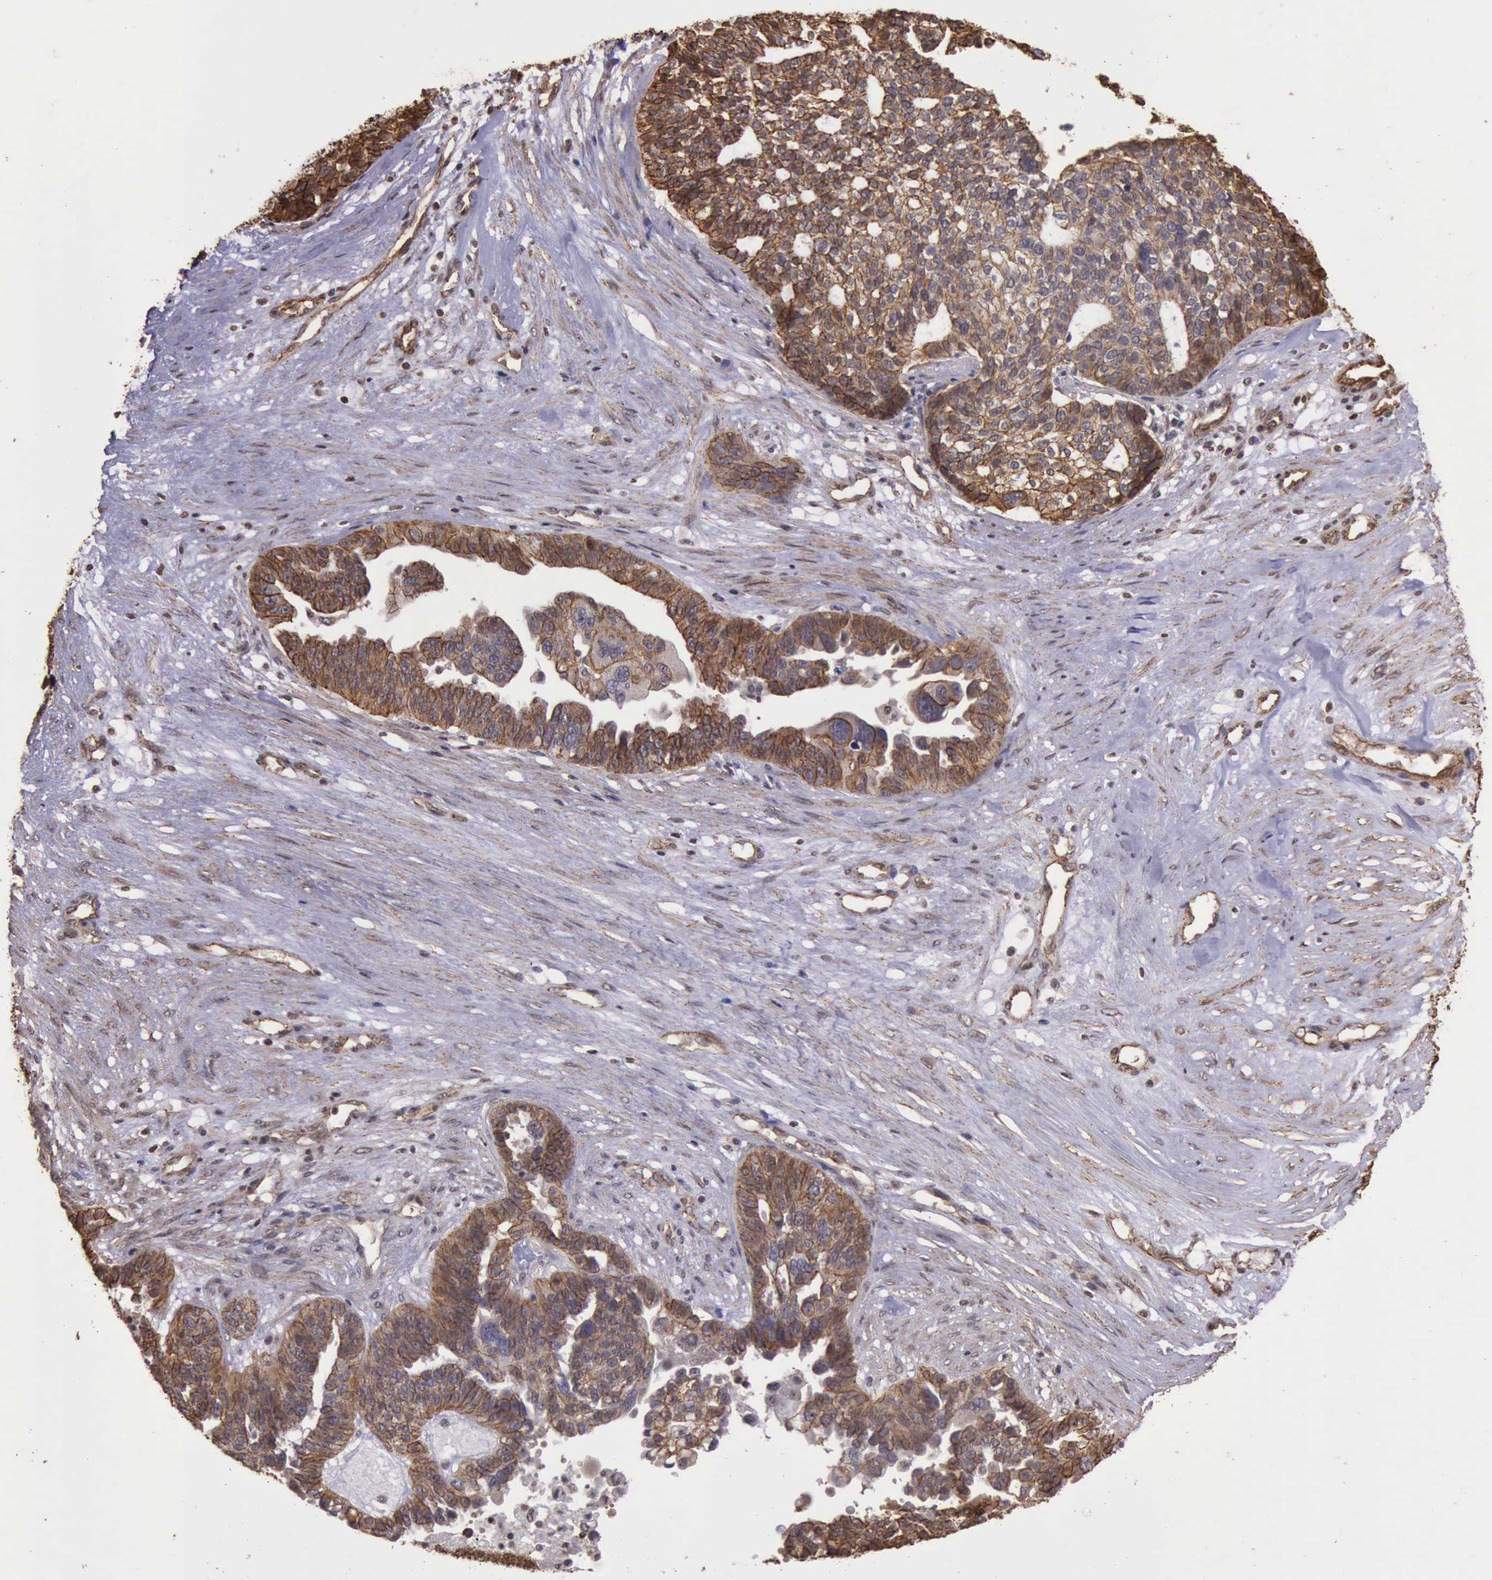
{"staining": {"intensity": "moderate", "quantity": ">75%", "location": "cytoplasmic/membranous"}, "tissue": "ovarian cancer", "cell_type": "Tumor cells", "image_type": "cancer", "snomed": [{"axis": "morphology", "description": "Cystadenocarcinoma, serous, NOS"}, {"axis": "topography", "description": "Ovary"}], "caption": "A high-resolution photomicrograph shows immunohistochemistry staining of ovarian cancer (serous cystadenocarcinoma), which shows moderate cytoplasmic/membranous positivity in about >75% of tumor cells.", "gene": "CTNNB1", "patient": {"sex": "female", "age": 59}}